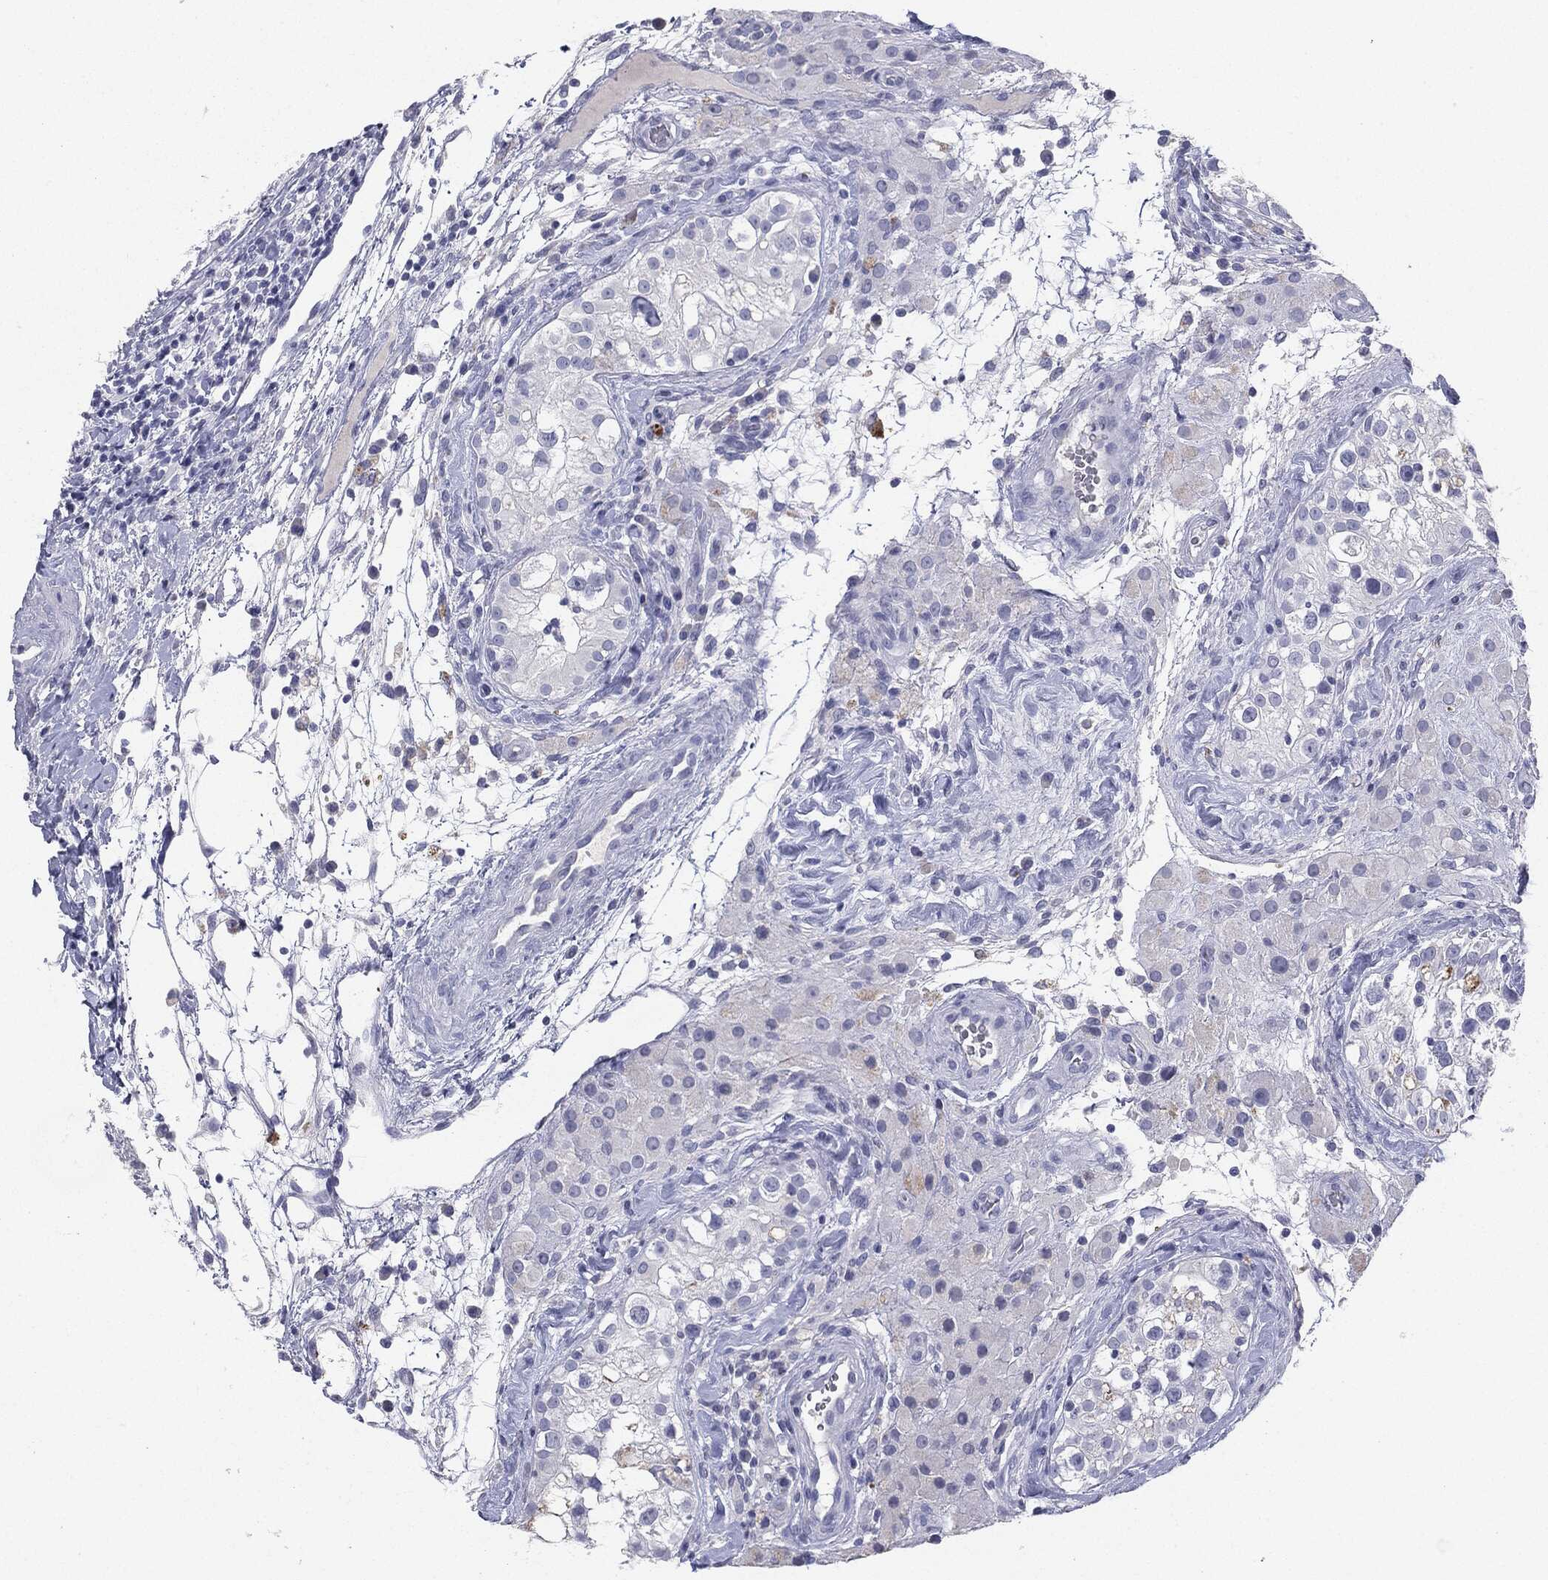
{"staining": {"intensity": "negative", "quantity": "none", "location": "none"}, "tissue": "testis cancer", "cell_type": "Tumor cells", "image_type": "cancer", "snomed": [{"axis": "morphology", "description": "Seminoma, NOS"}, {"axis": "topography", "description": "Testis"}], "caption": "Seminoma (testis) was stained to show a protein in brown. There is no significant staining in tumor cells.", "gene": "SERPINB4", "patient": {"sex": "male", "age": 34}}